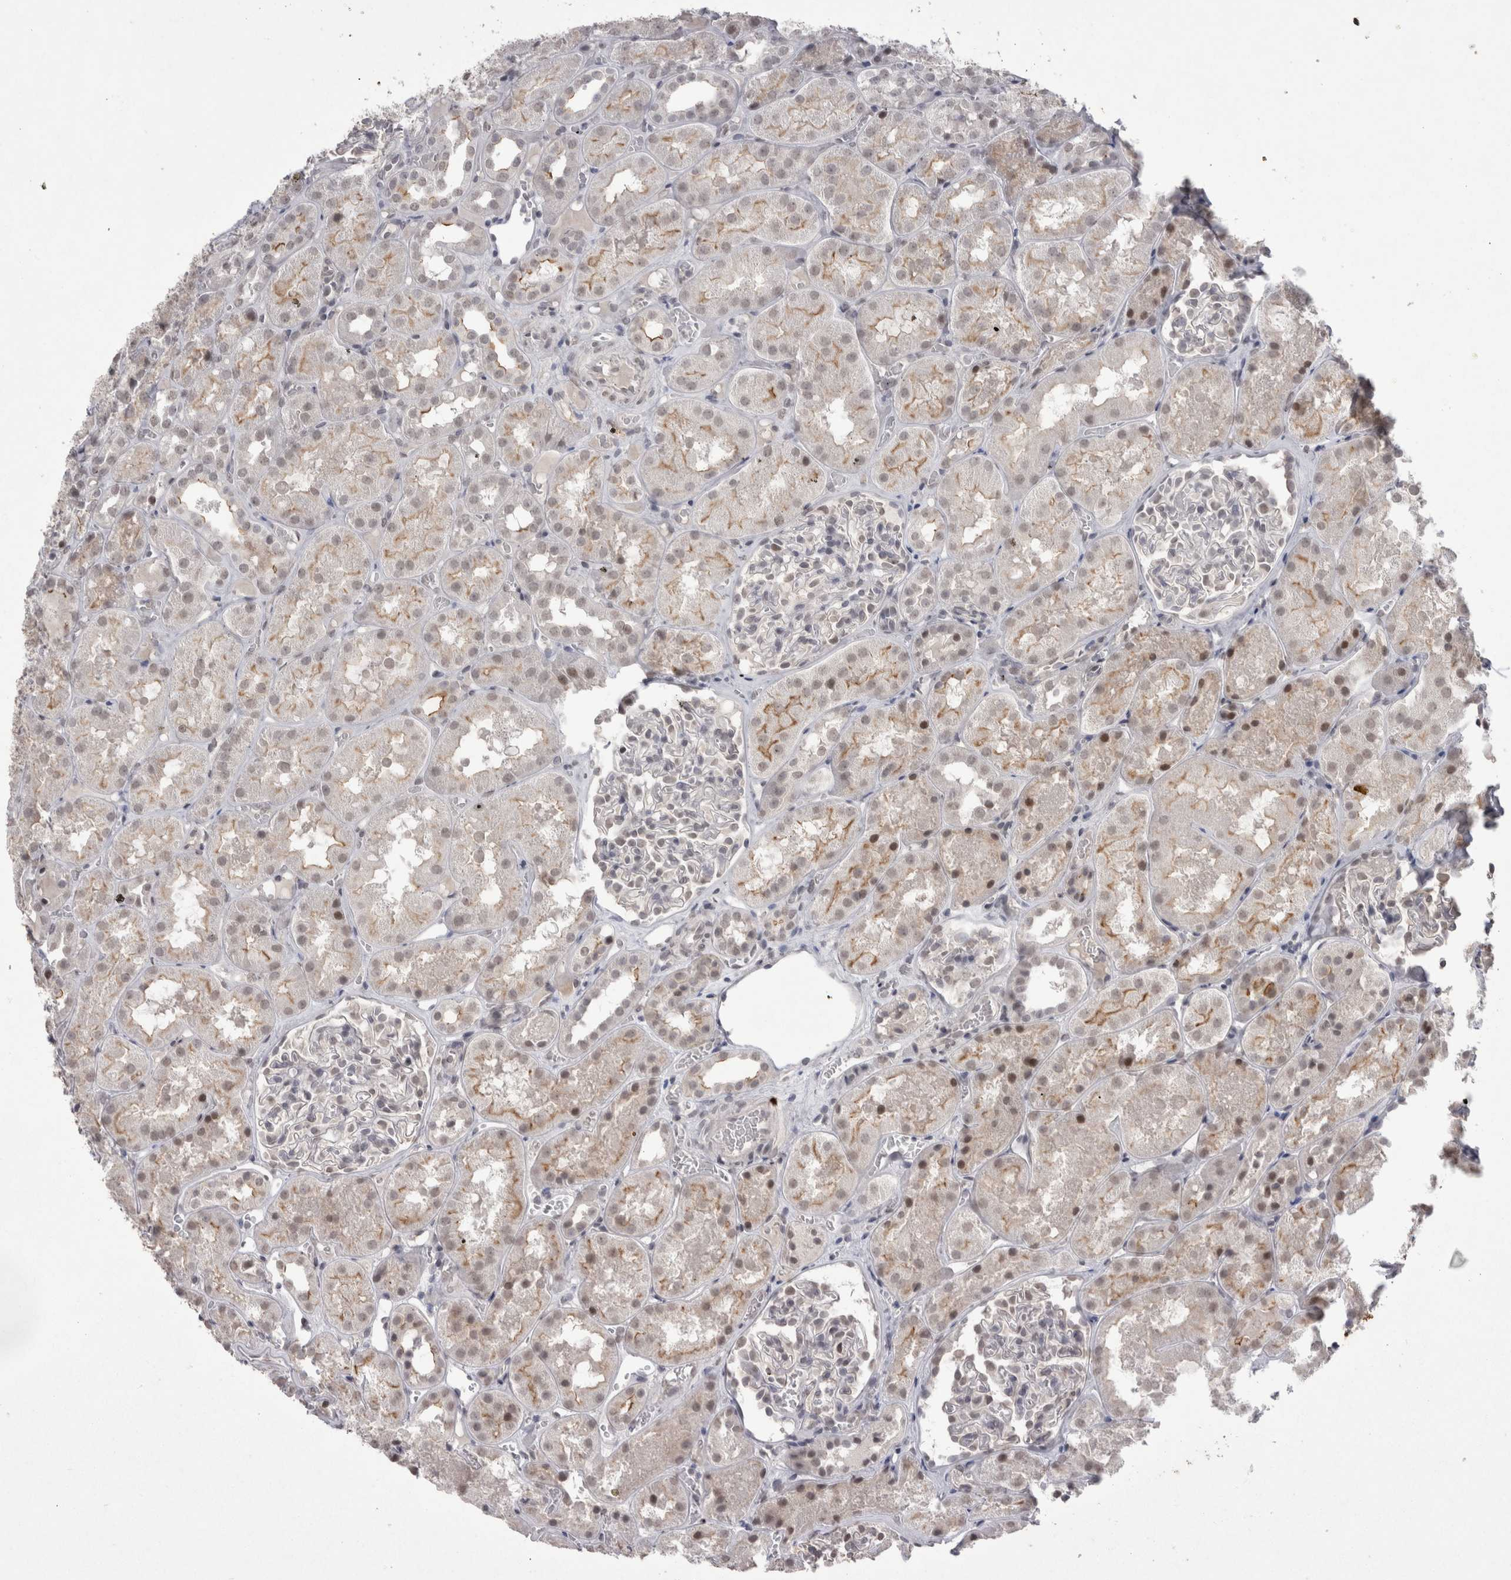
{"staining": {"intensity": "weak", "quantity": "<25%", "location": "nuclear"}, "tissue": "kidney", "cell_type": "Cells in glomeruli", "image_type": "normal", "snomed": [{"axis": "morphology", "description": "Normal tissue, NOS"}, {"axis": "topography", "description": "Kidney"}], "caption": "The photomicrograph reveals no staining of cells in glomeruli in benign kidney.", "gene": "DDX4", "patient": {"sex": "male", "age": 16}}